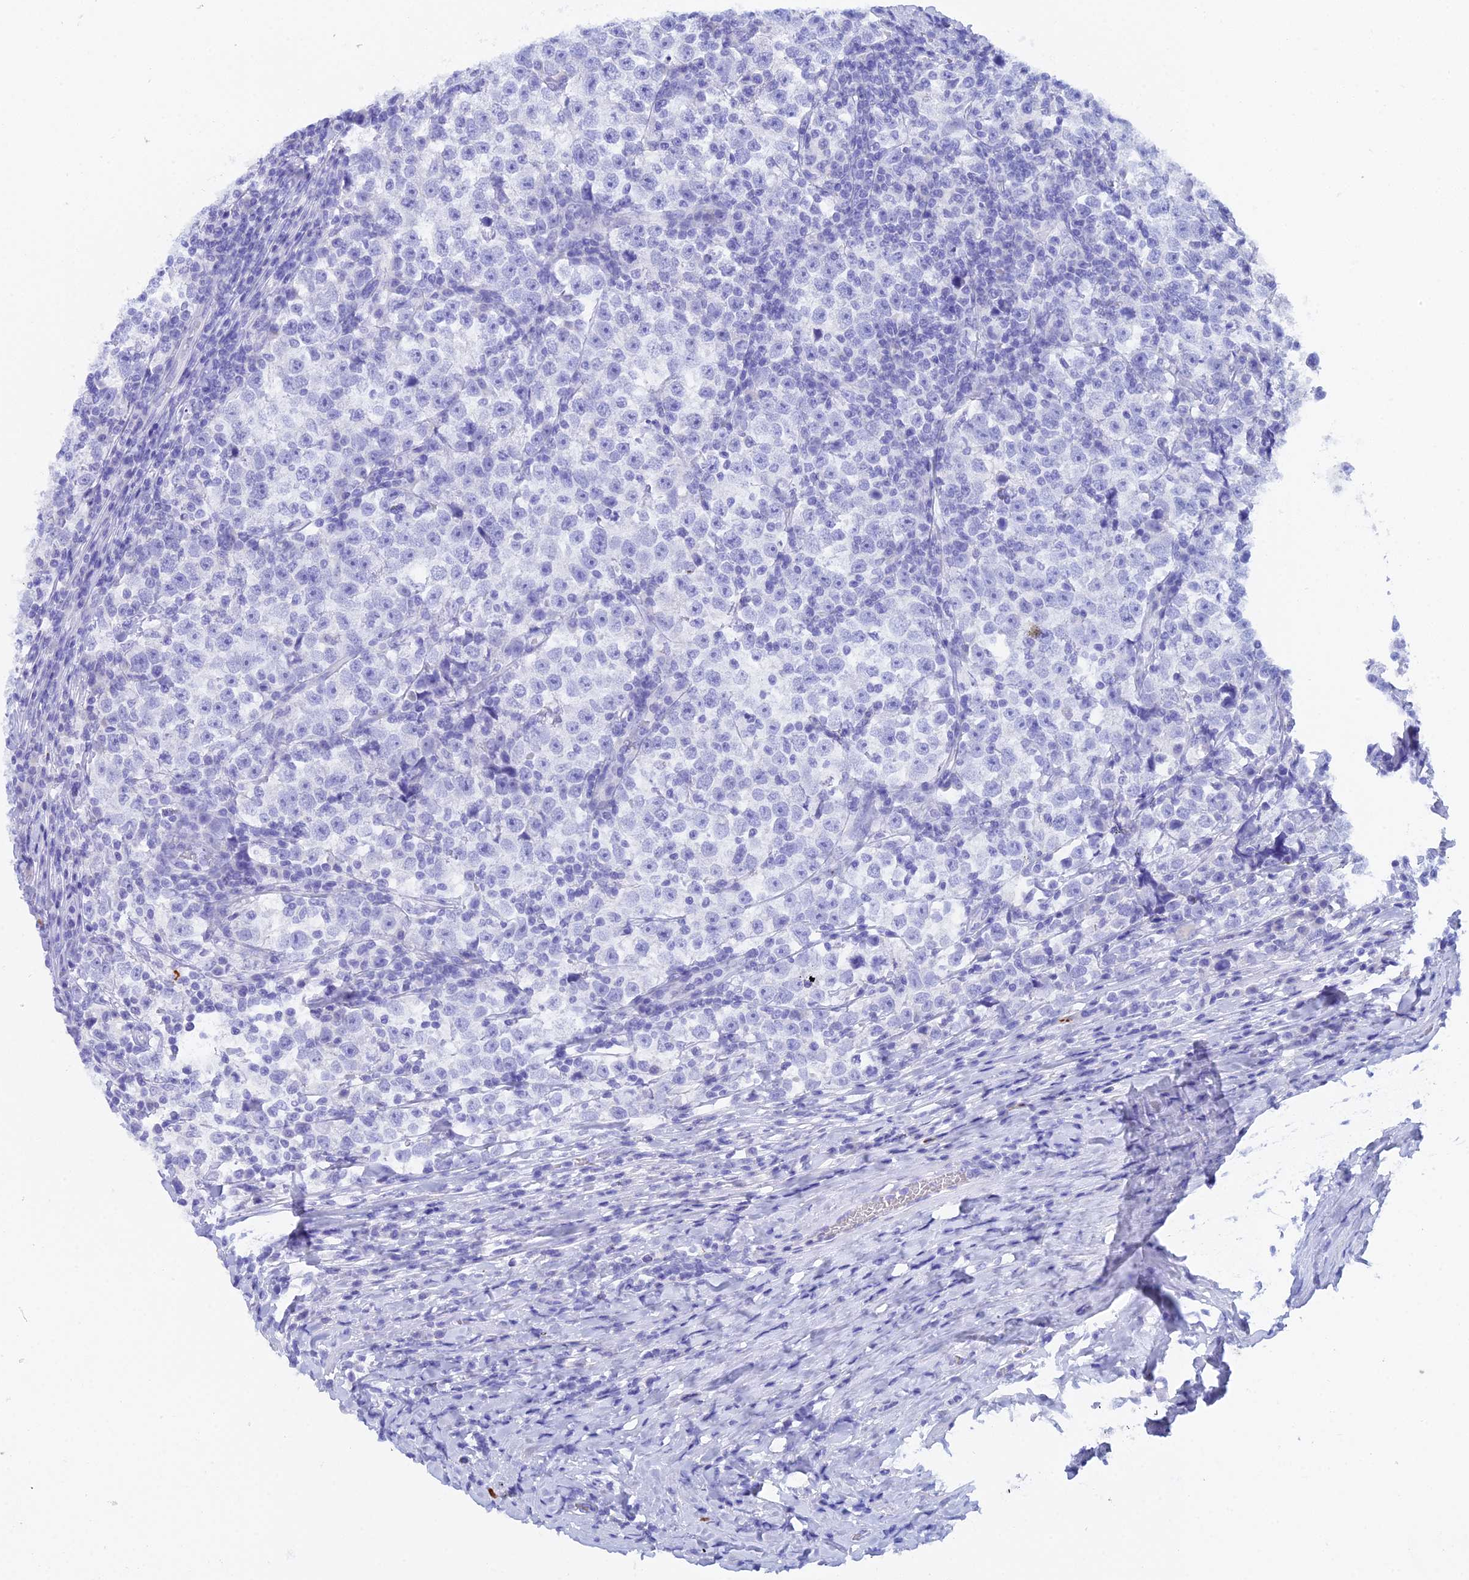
{"staining": {"intensity": "negative", "quantity": "none", "location": "none"}, "tissue": "testis cancer", "cell_type": "Tumor cells", "image_type": "cancer", "snomed": [{"axis": "morphology", "description": "Normal tissue, NOS"}, {"axis": "morphology", "description": "Seminoma, NOS"}, {"axis": "topography", "description": "Testis"}], "caption": "High magnification brightfield microscopy of testis cancer stained with DAB (brown) and counterstained with hematoxylin (blue): tumor cells show no significant staining. (DAB (3,3'-diaminobenzidine) immunohistochemistry (IHC) with hematoxylin counter stain).", "gene": "REG1A", "patient": {"sex": "male", "age": 43}}